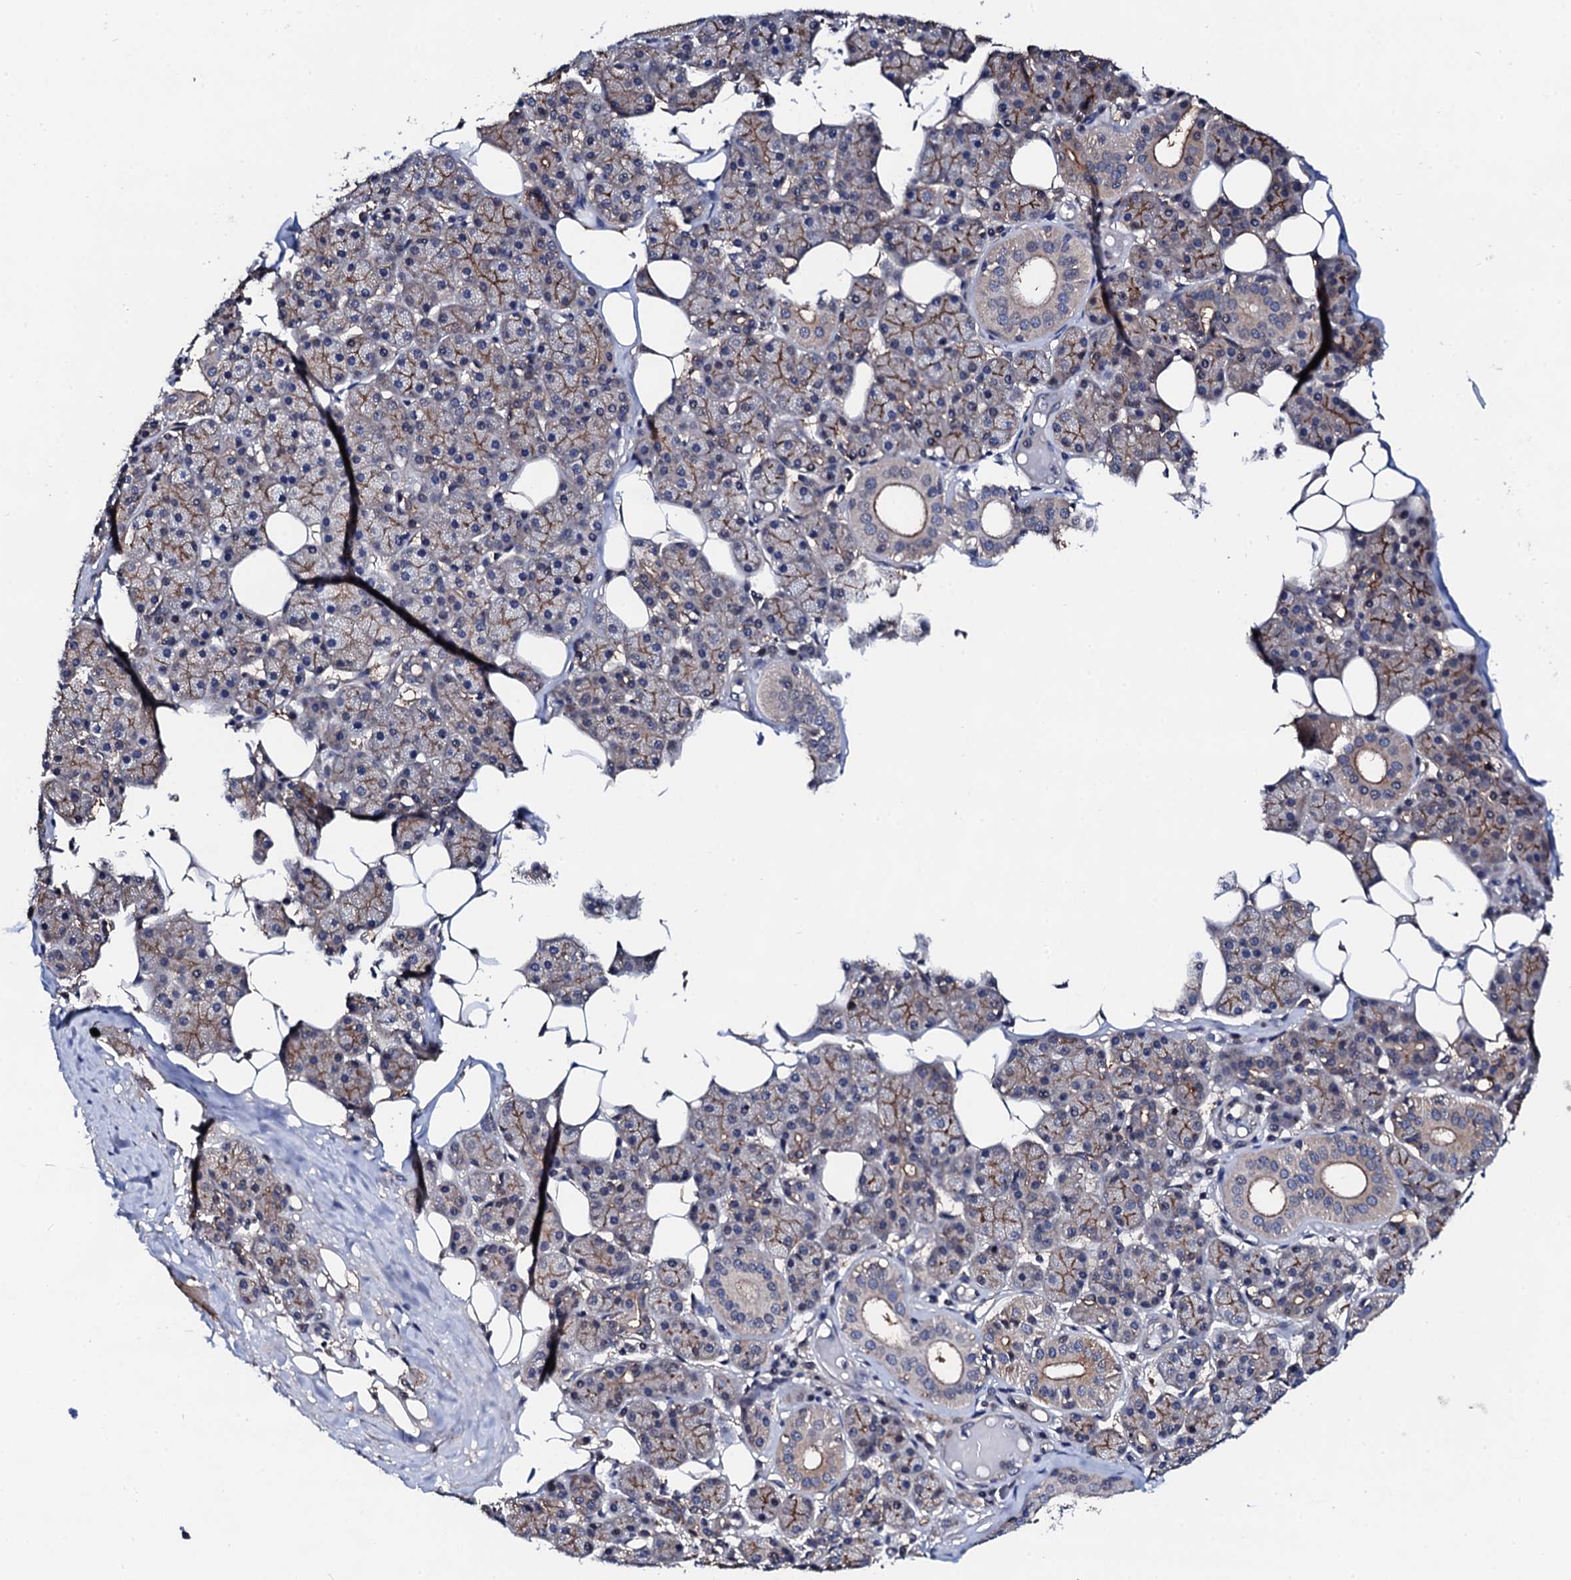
{"staining": {"intensity": "moderate", "quantity": "25%-75%", "location": "cytoplasmic/membranous"}, "tissue": "salivary gland", "cell_type": "Glandular cells", "image_type": "normal", "snomed": [{"axis": "morphology", "description": "Normal tissue, NOS"}, {"axis": "topography", "description": "Salivary gland"}], "caption": "Brown immunohistochemical staining in normal salivary gland demonstrates moderate cytoplasmic/membranous staining in approximately 25%-75% of glandular cells. Immunohistochemistry (ihc) stains the protein in brown and the nuclei are stained blue.", "gene": "EDC3", "patient": {"sex": "female", "age": 33}}